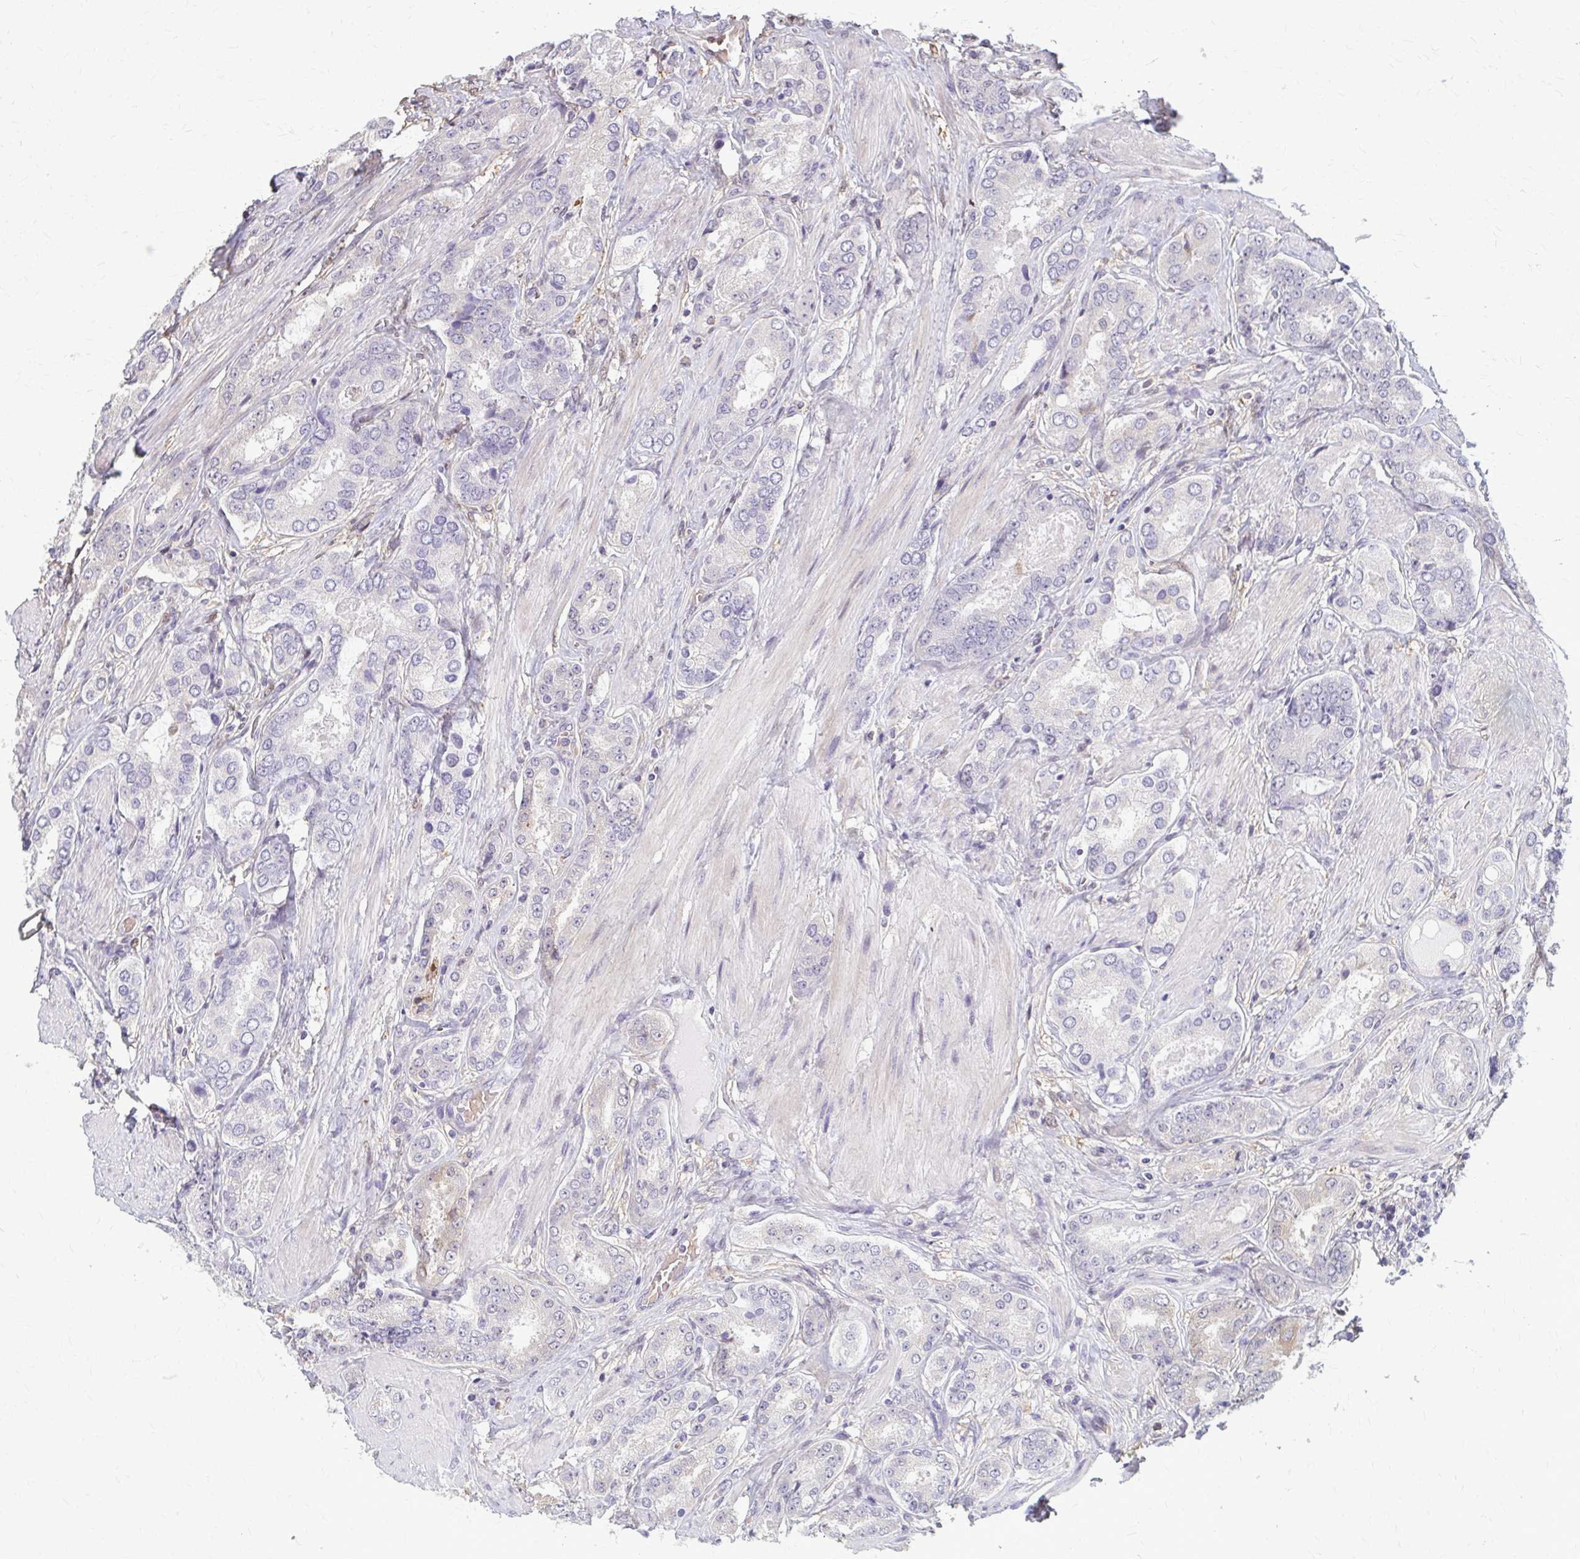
{"staining": {"intensity": "negative", "quantity": "none", "location": "none"}, "tissue": "prostate cancer", "cell_type": "Tumor cells", "image_type": "cancer", "snomed": [{"axis": "morphology", "description": "Adenocarcinoma, High grade"}, {"axis": "topography", "description": "Prostate"}], "caption": "A high-resolution histopathology image shows IHC staining of prostate cancer, which displays no significant staining in tumor cells.", "gene": "ZNF34", "patient": {"sex": "male", "age": 63}}